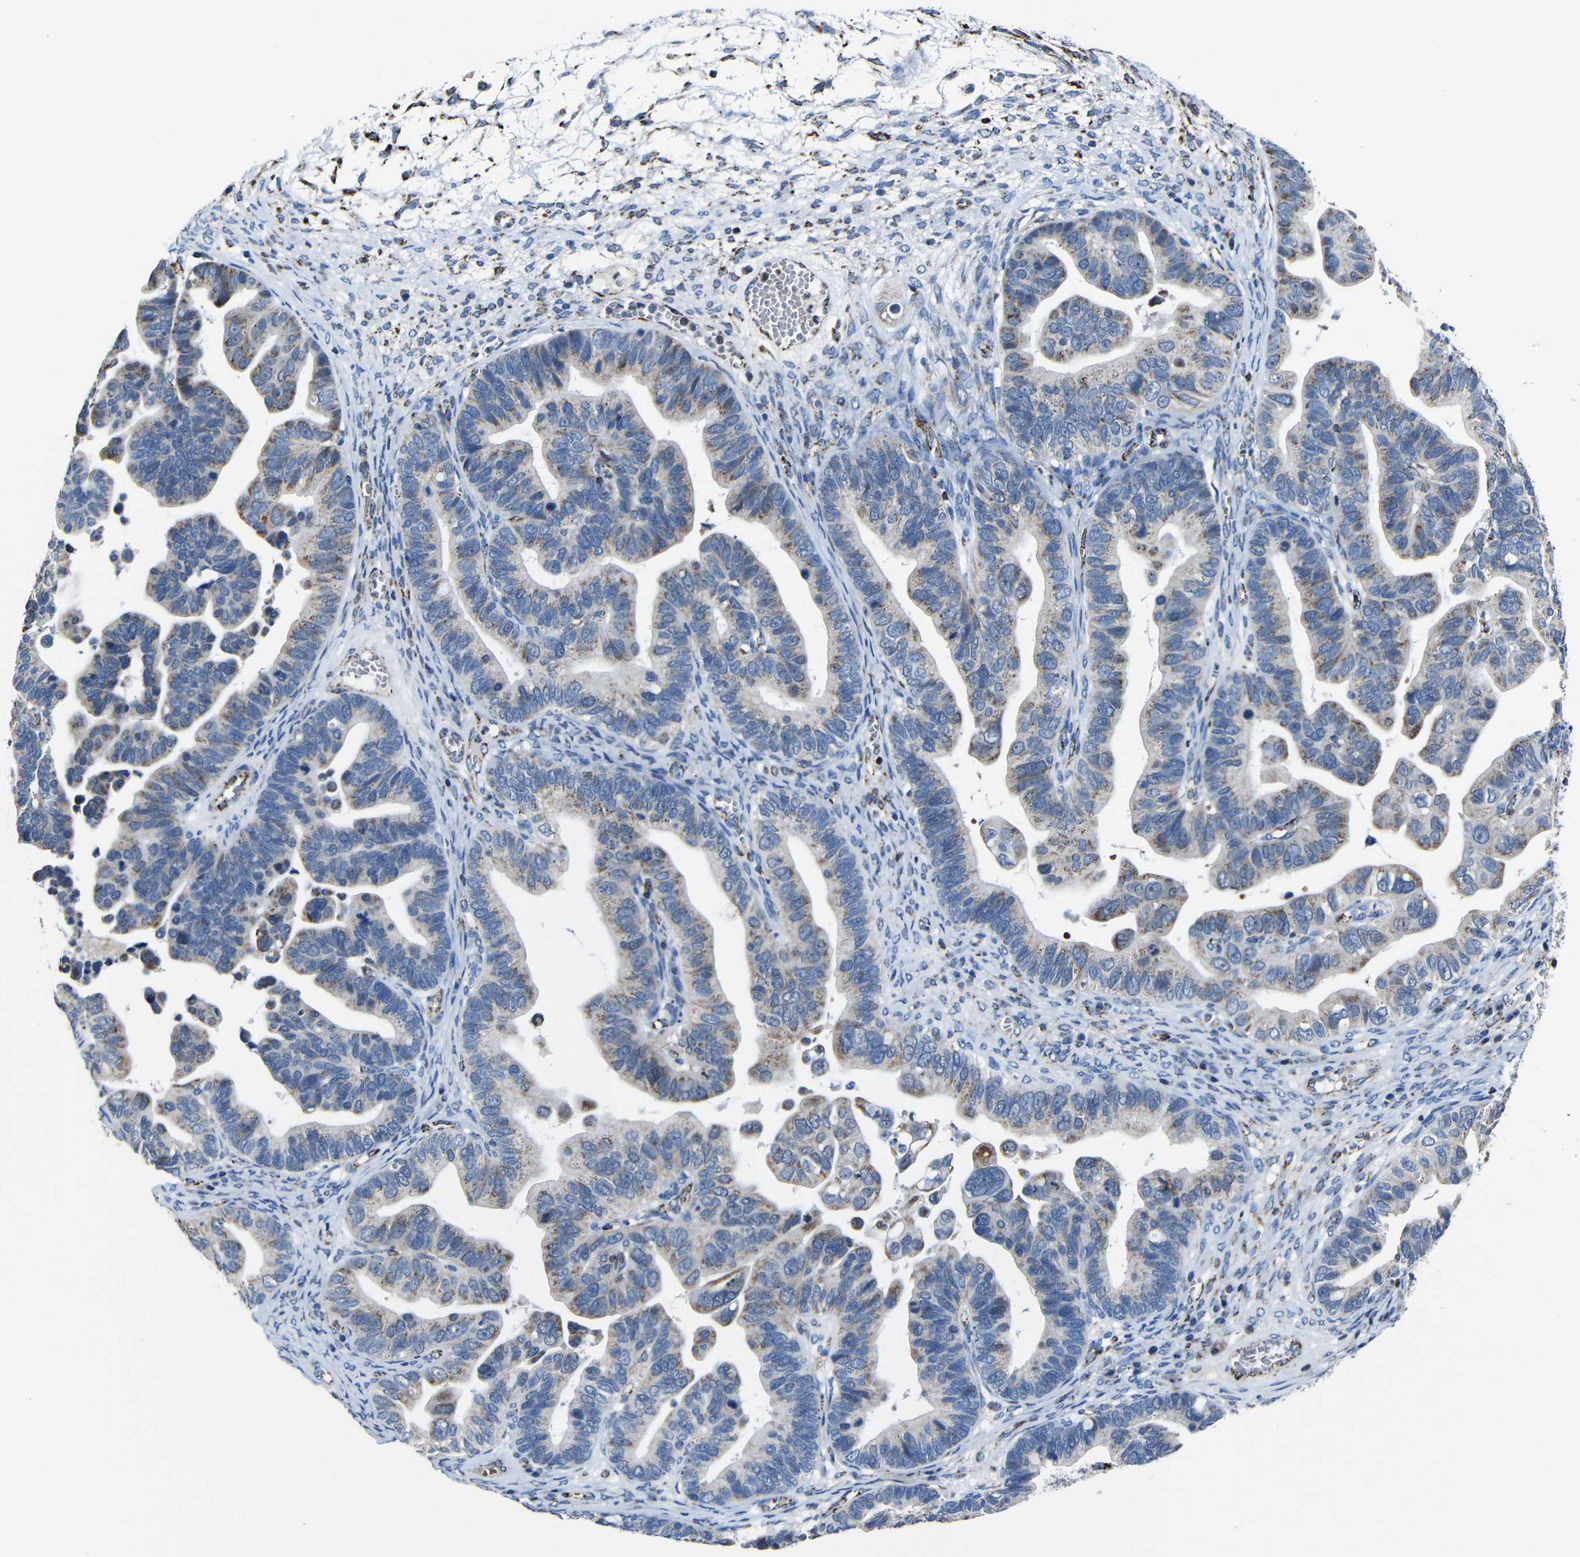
{"staining": {"intensity": "moderate", "quantity": "<25%", "location": "cytoplasmic/membranous"}, "tissue": "ovarian cancer", "cell_type": "Tumor cells", "image_type": "cancer", "snomed": [{"axis": "morphology", "description": "Cystadenocarcinoma, serous, NOS"}, {"axis": "topography", "description": "Ovary"}], "caption": "Human serous cystadenocarcinoma (ovarian) stained for a protein (brown) exhibits moderate cytoplasmic/membranous positive staining in about <25% of tumor cells.", "gene": "CA5B", "patient": {"sex": "female", "age": 56}}